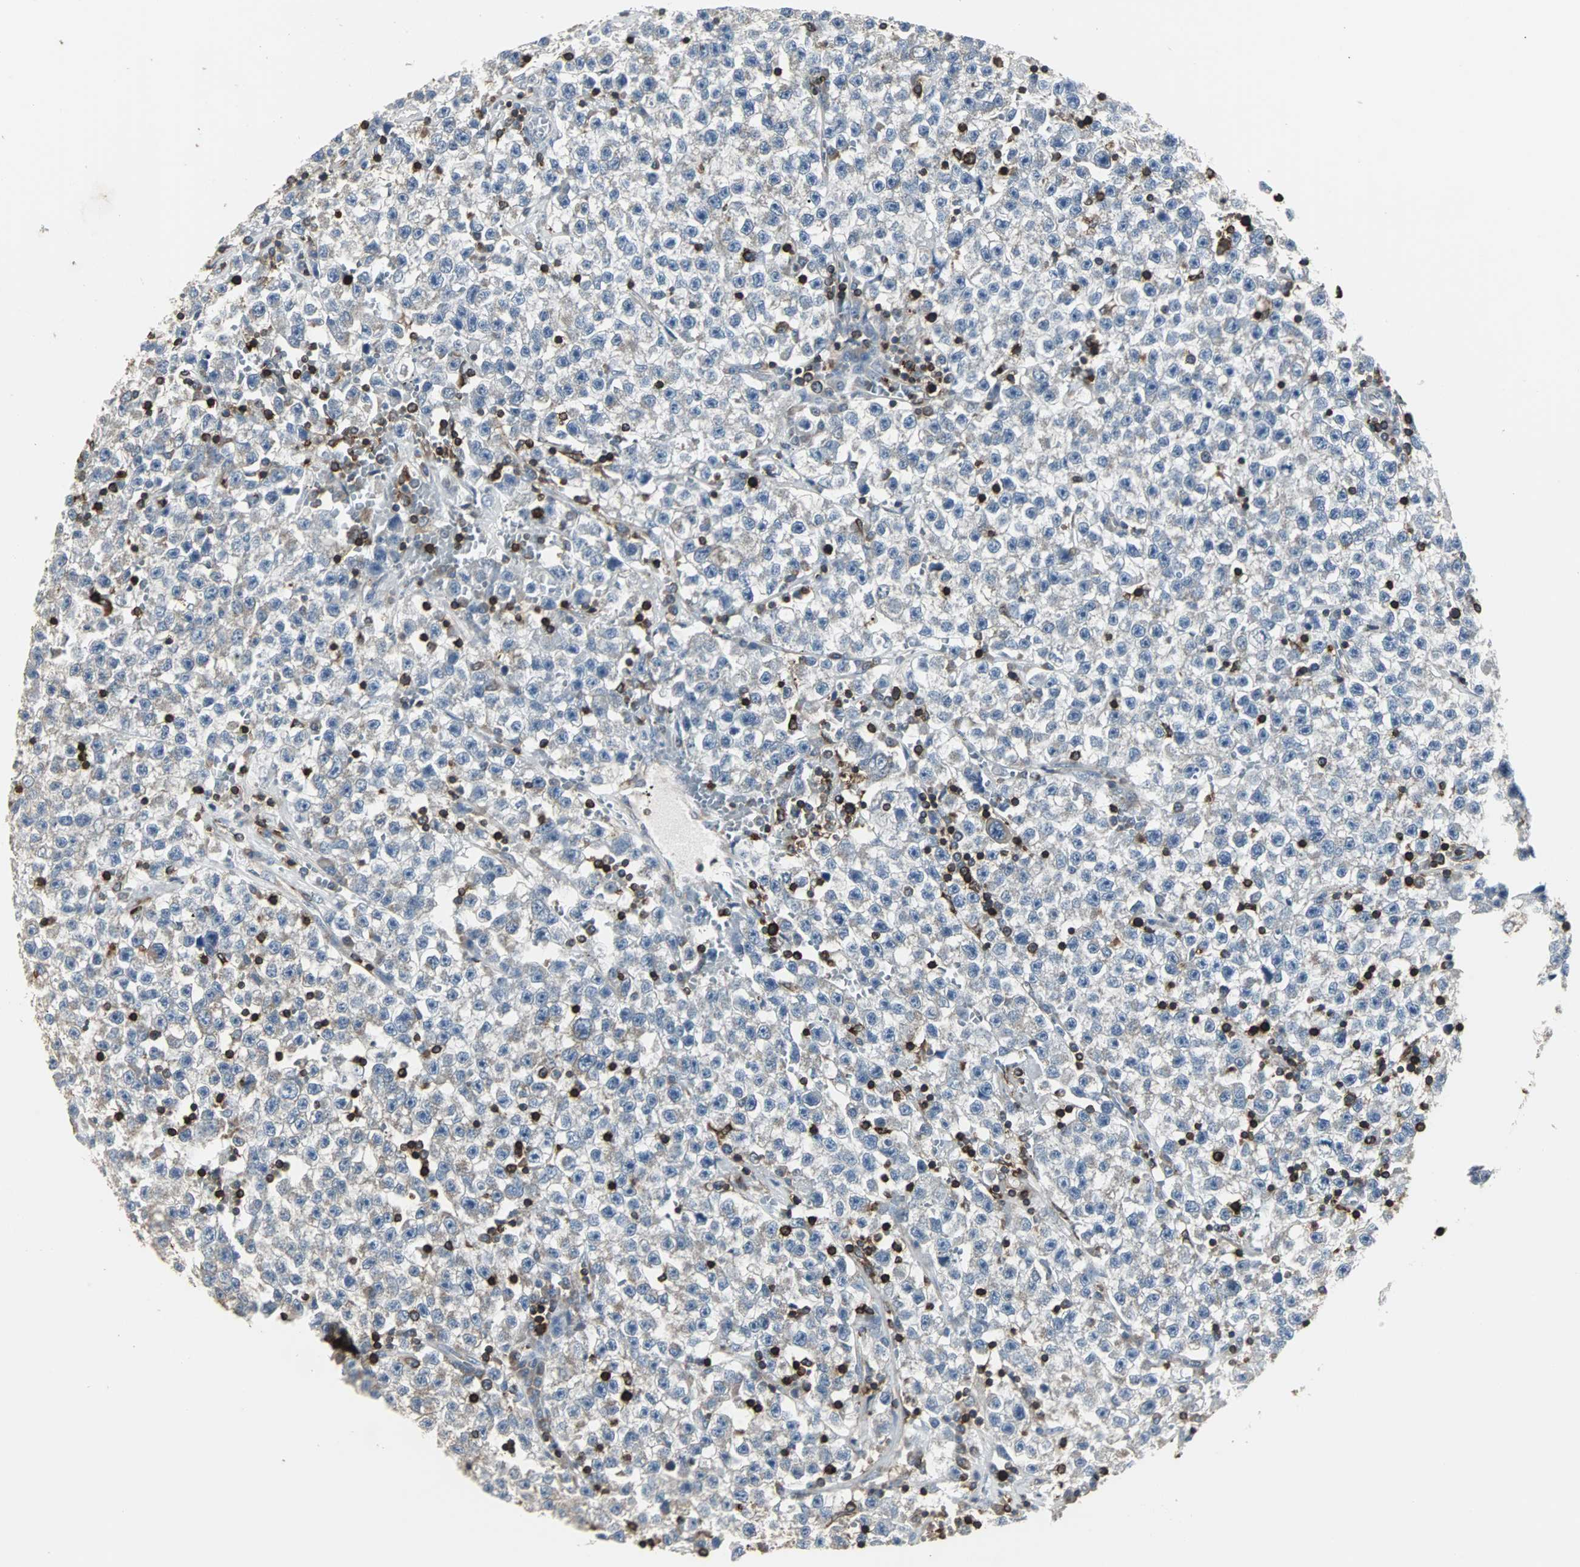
{"staining": {"intensity": "negative", "quantity": "none", "location": "none"}, "tissue": "testis cancer", "cell_type": "Tumor cells", "image_type": "cancer", "snomed": [{"axis": "morphology", "description": "Seminoma, NOS"}, {"axis": "topography", "description": "Testis"}], "caption": "A high-resolution image shows IHC staining of testis cancer (seminoma), which demonstrates no significant staining in tumor cells.", "gene": "LRRFIP1", "patient": {"sex": "male", "age": 22}}